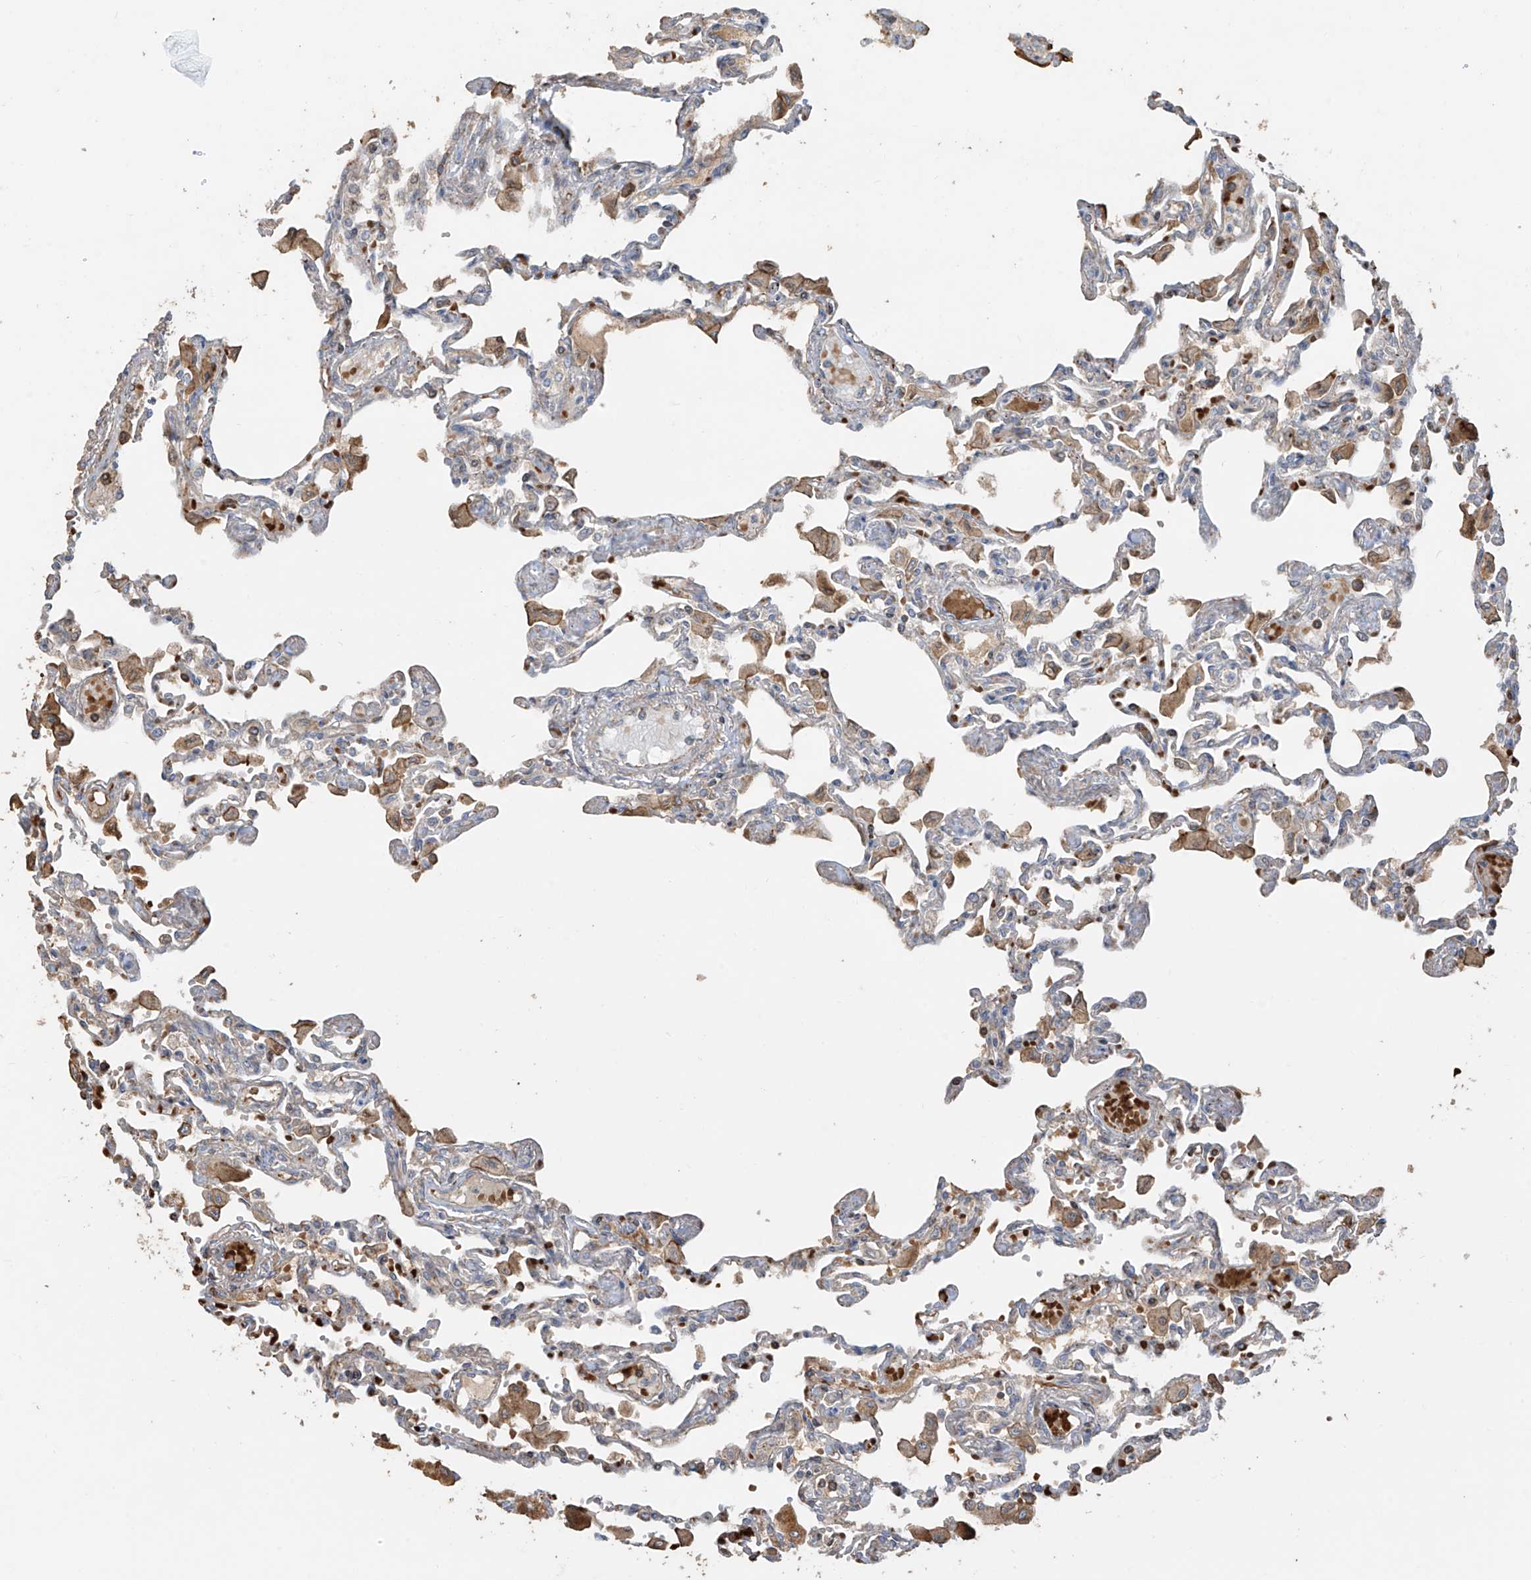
{"staining": {"intensity": "weak", "quantity": "<25%", "location": "cytoplasmic/membranous"}, "tissue": "lung", "cell_type": "Alveolar cells", "image_type": "normal", "snomed": [{"axis": "morphology", "description": "Normal tissue, NOS"}, {"axis": "topography", "description": "Bronchus"}, {"axis": "topography", "description": "Lung"}], "caption": "IHC of normal human lung shows no expression in alveolar cells.", "gene": "ABTB1", "patient": {"sex": "female", "age": 49}}